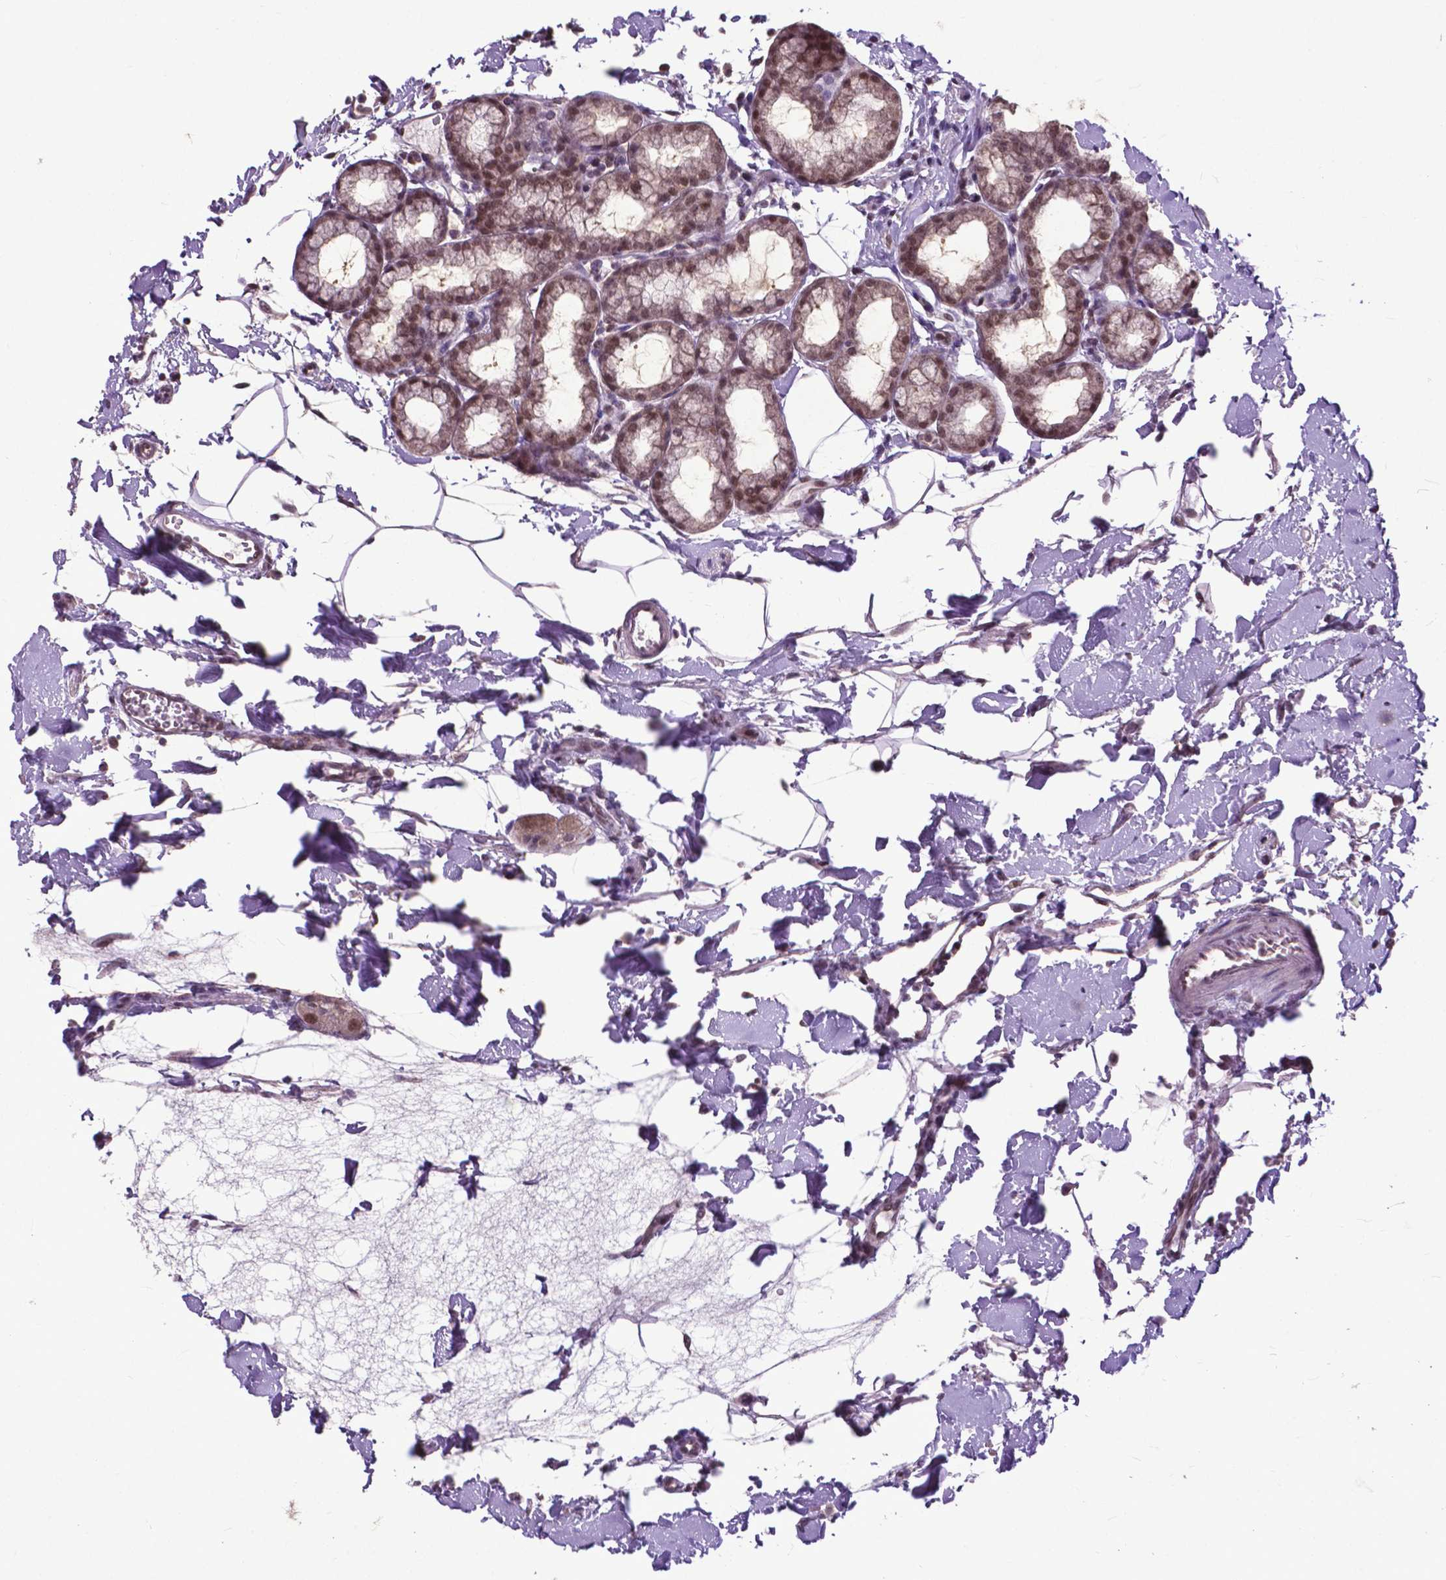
{"staining": {"intensity": "moderate", "quantity": ">75%", "location": "cytoplasmic/membranous,nuclear"}, "tissue": "duodenum", "cell_type": "Glandular cells", "image_type": "normal", "snomed": [{"axis": "morphology", "description": "Normal tissue, NOS"}, {"axis": "topography", "description": "Pancreas"}, {"axis": "topography", "description": "Duodenum"}], "caption": "Benign duodenum demonstrates moderate cytoplasmic/membranous,nuclear positivity in approximately >75% of glandular cells.", "gene": "FAF1", "patient": {"sex": "male", "age": 59}}